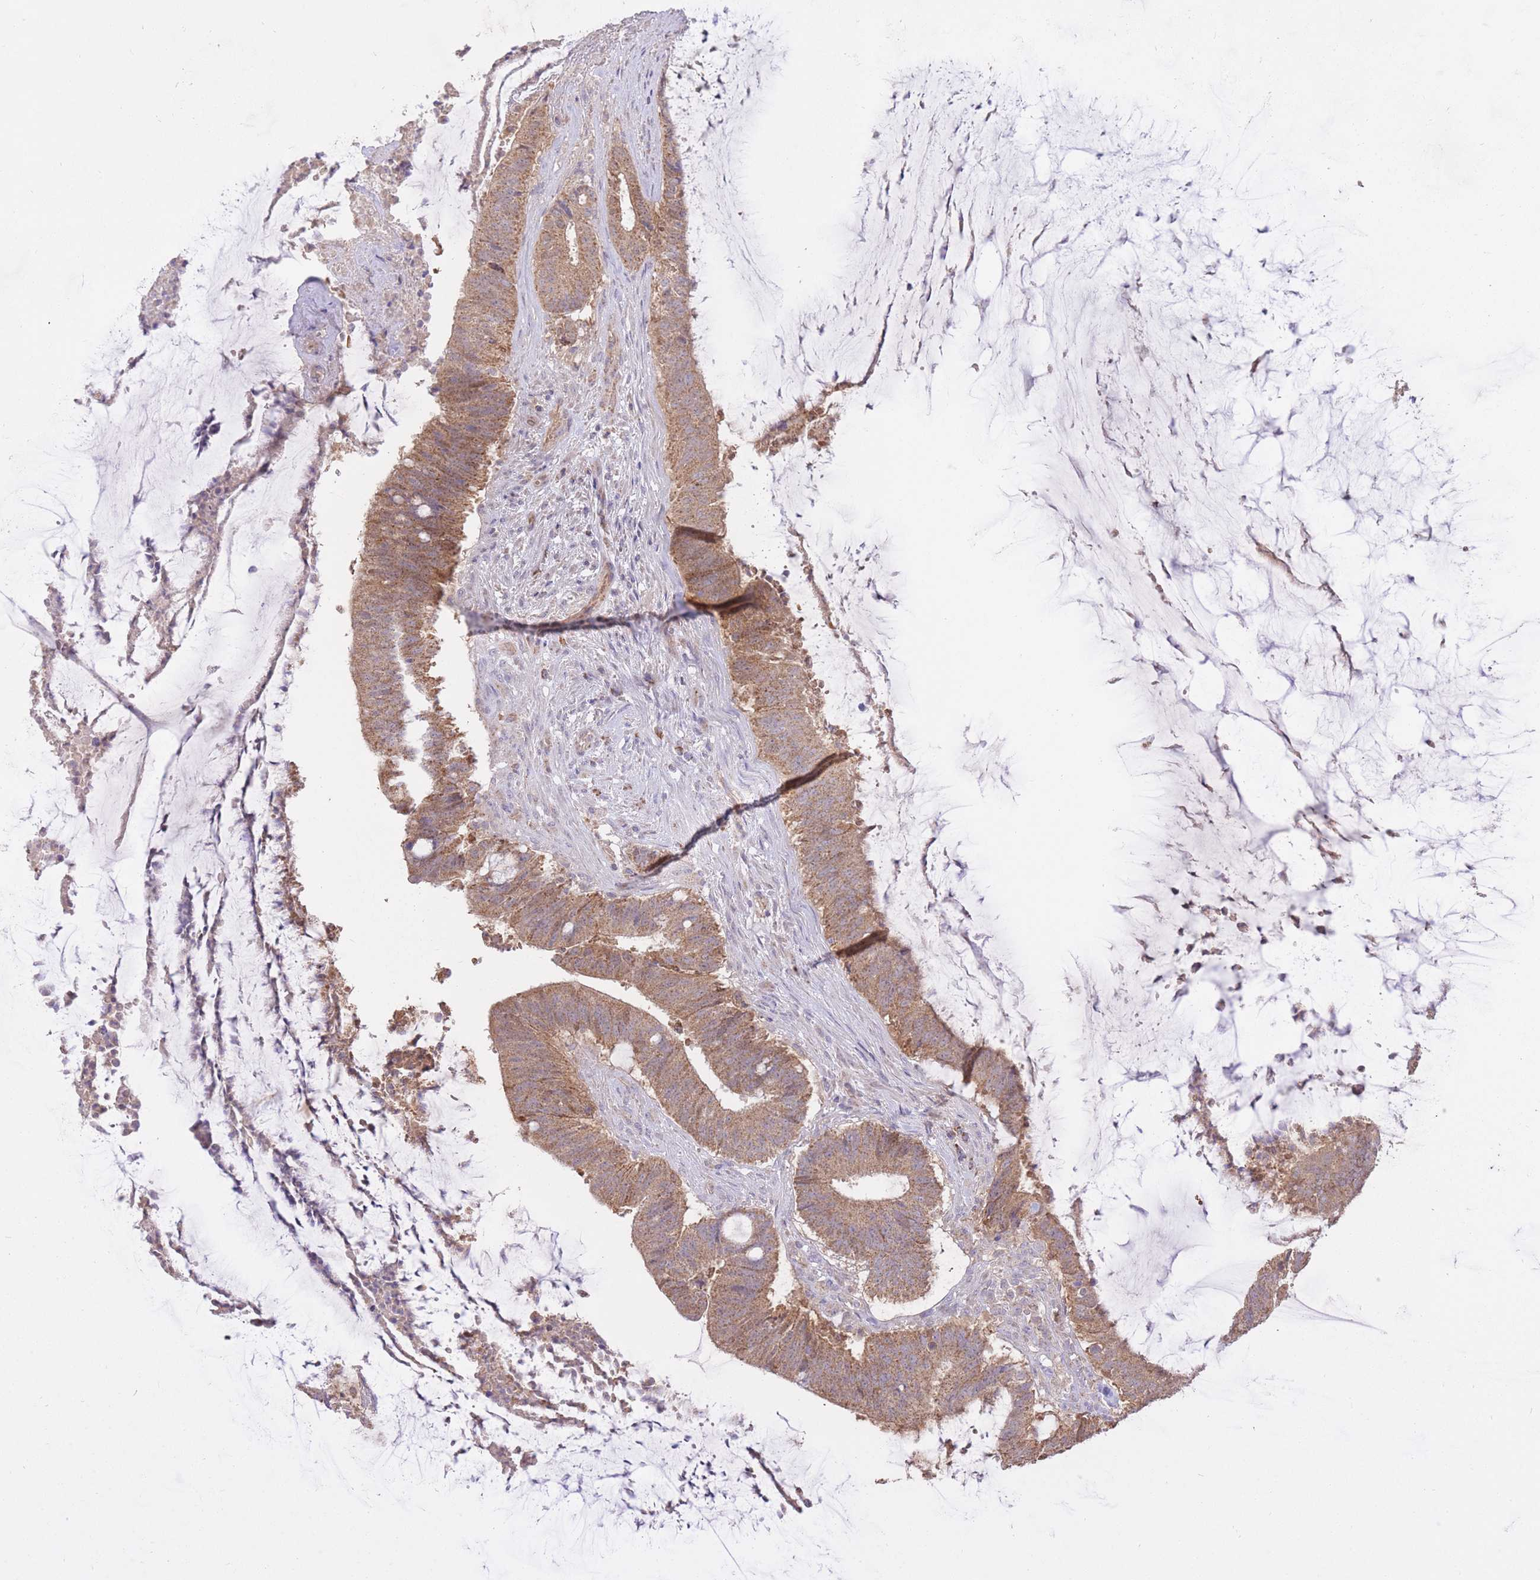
{"staining": {"intensity": "moderate", "quantity": ">75%", "location": "cytoplasmic/membranous"}, "tissue": "colorectal cancer", "cell_type": "Tumor cells", "image_type": "cancer", "snomed": [{"axis": "morphology", "description": "Adenocarcinoma, NOS"}, {"axis": "topography", "description": "Colon"}], "caption": "Protein analysis of adenocarcinoma (colorectal) tissue displays moderate cytoplasmic/membranous positivity in about >75% of tumor cells. Nuclei are stained in blue.", "gene": "PREP", "patient": {"sex": "female", "age": 43}}